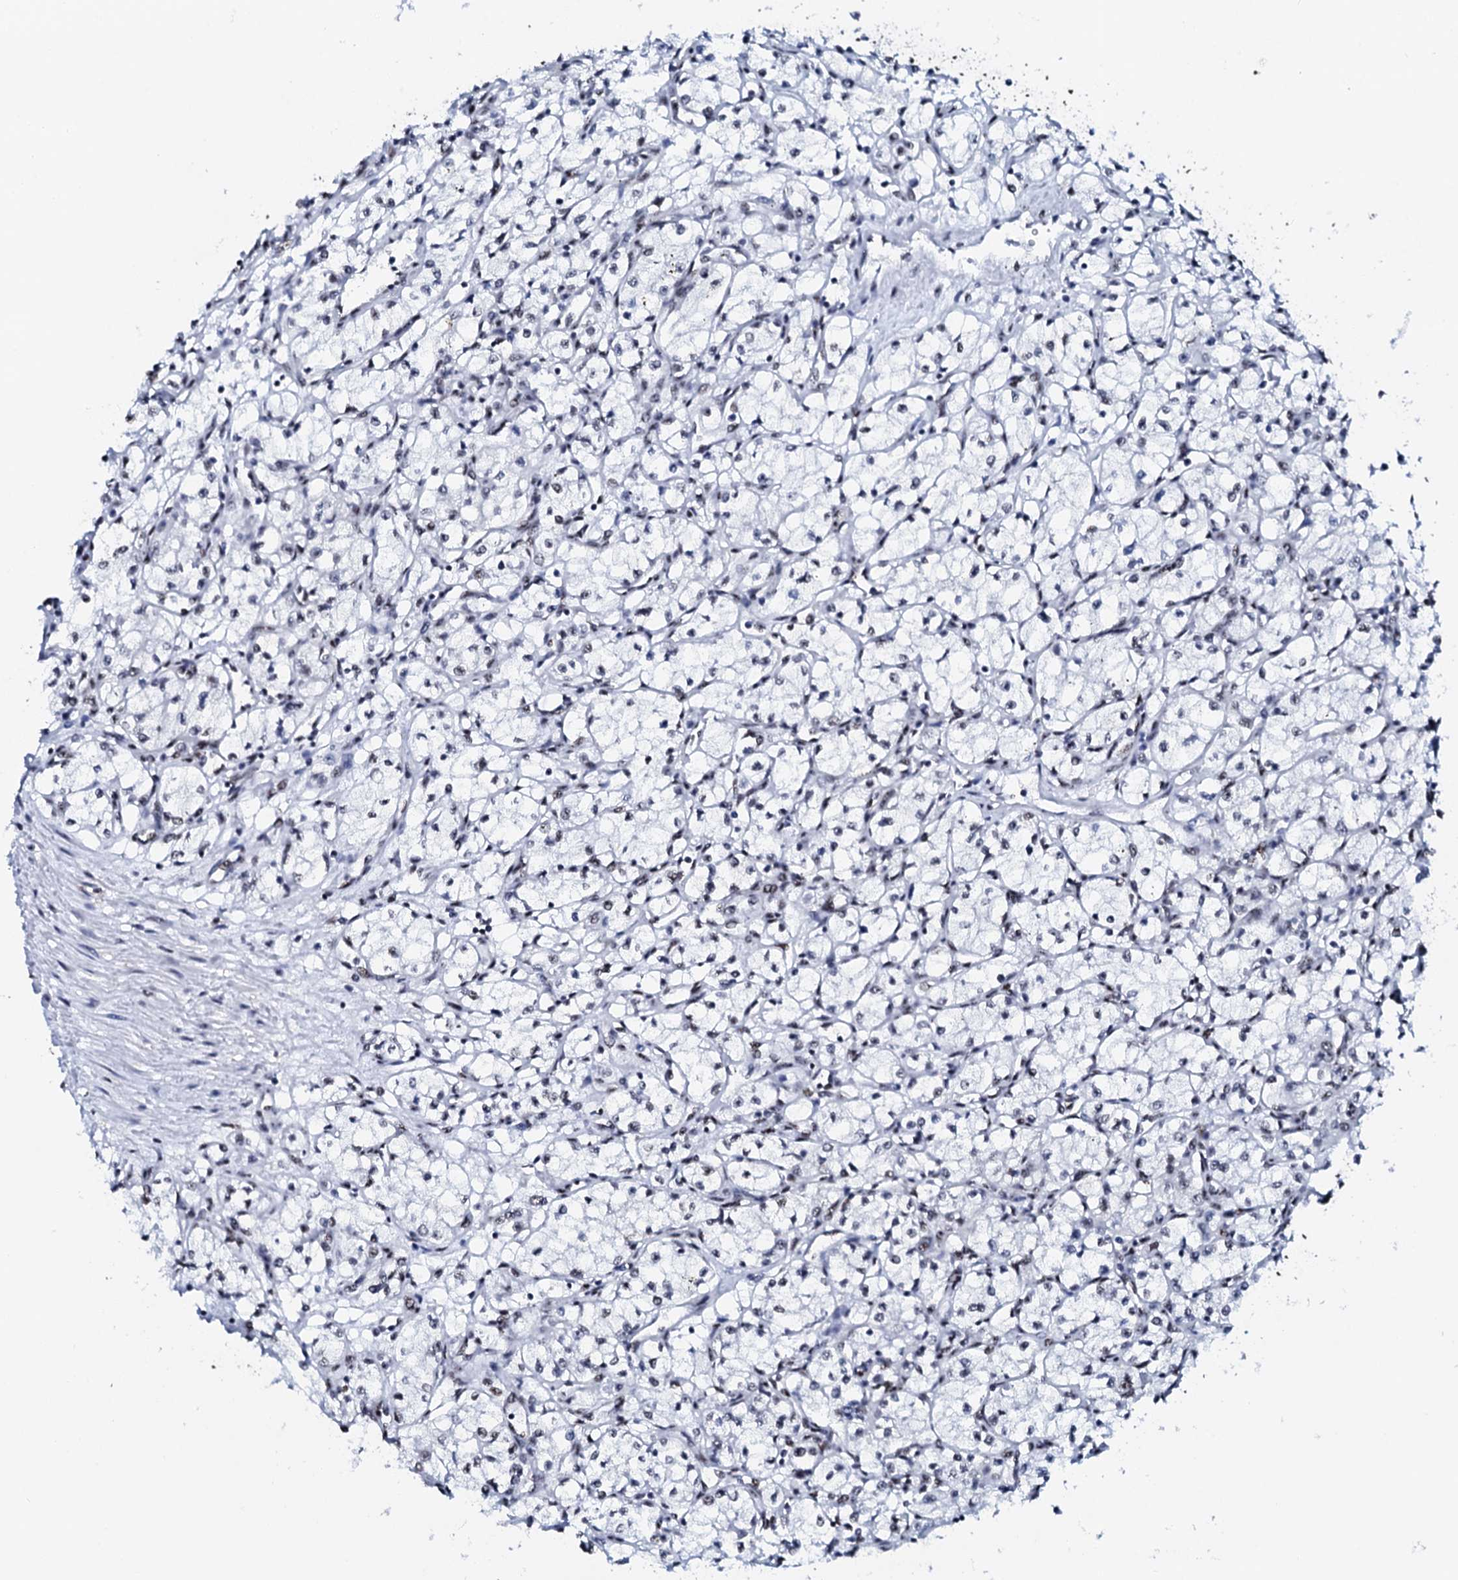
{"staining": {"intensity": "negative", "quantity": "none", "location": "none"}, "tissue": "renal cancer", "cell_type": "Tumor cells", "image_type": "cancer", "snomed": [{"axis": "morphology", "description": "Adenocarcinoma, NOS"}, {"axis": "topography", "description": "Kidney"}], "caption": "IHC histopathology image of renal adenocarcinoma stained for a protein (brown), which exhibits no positivity in tumor cells. (Stains: DAB (3,3'-diaminobenzidine) IHC with hematoxylin counter stain, Microscopy: brightfield microscopy at high magnification).", "gene": "NKAPD1", "patient": {"sex": "male", "age": 59}}